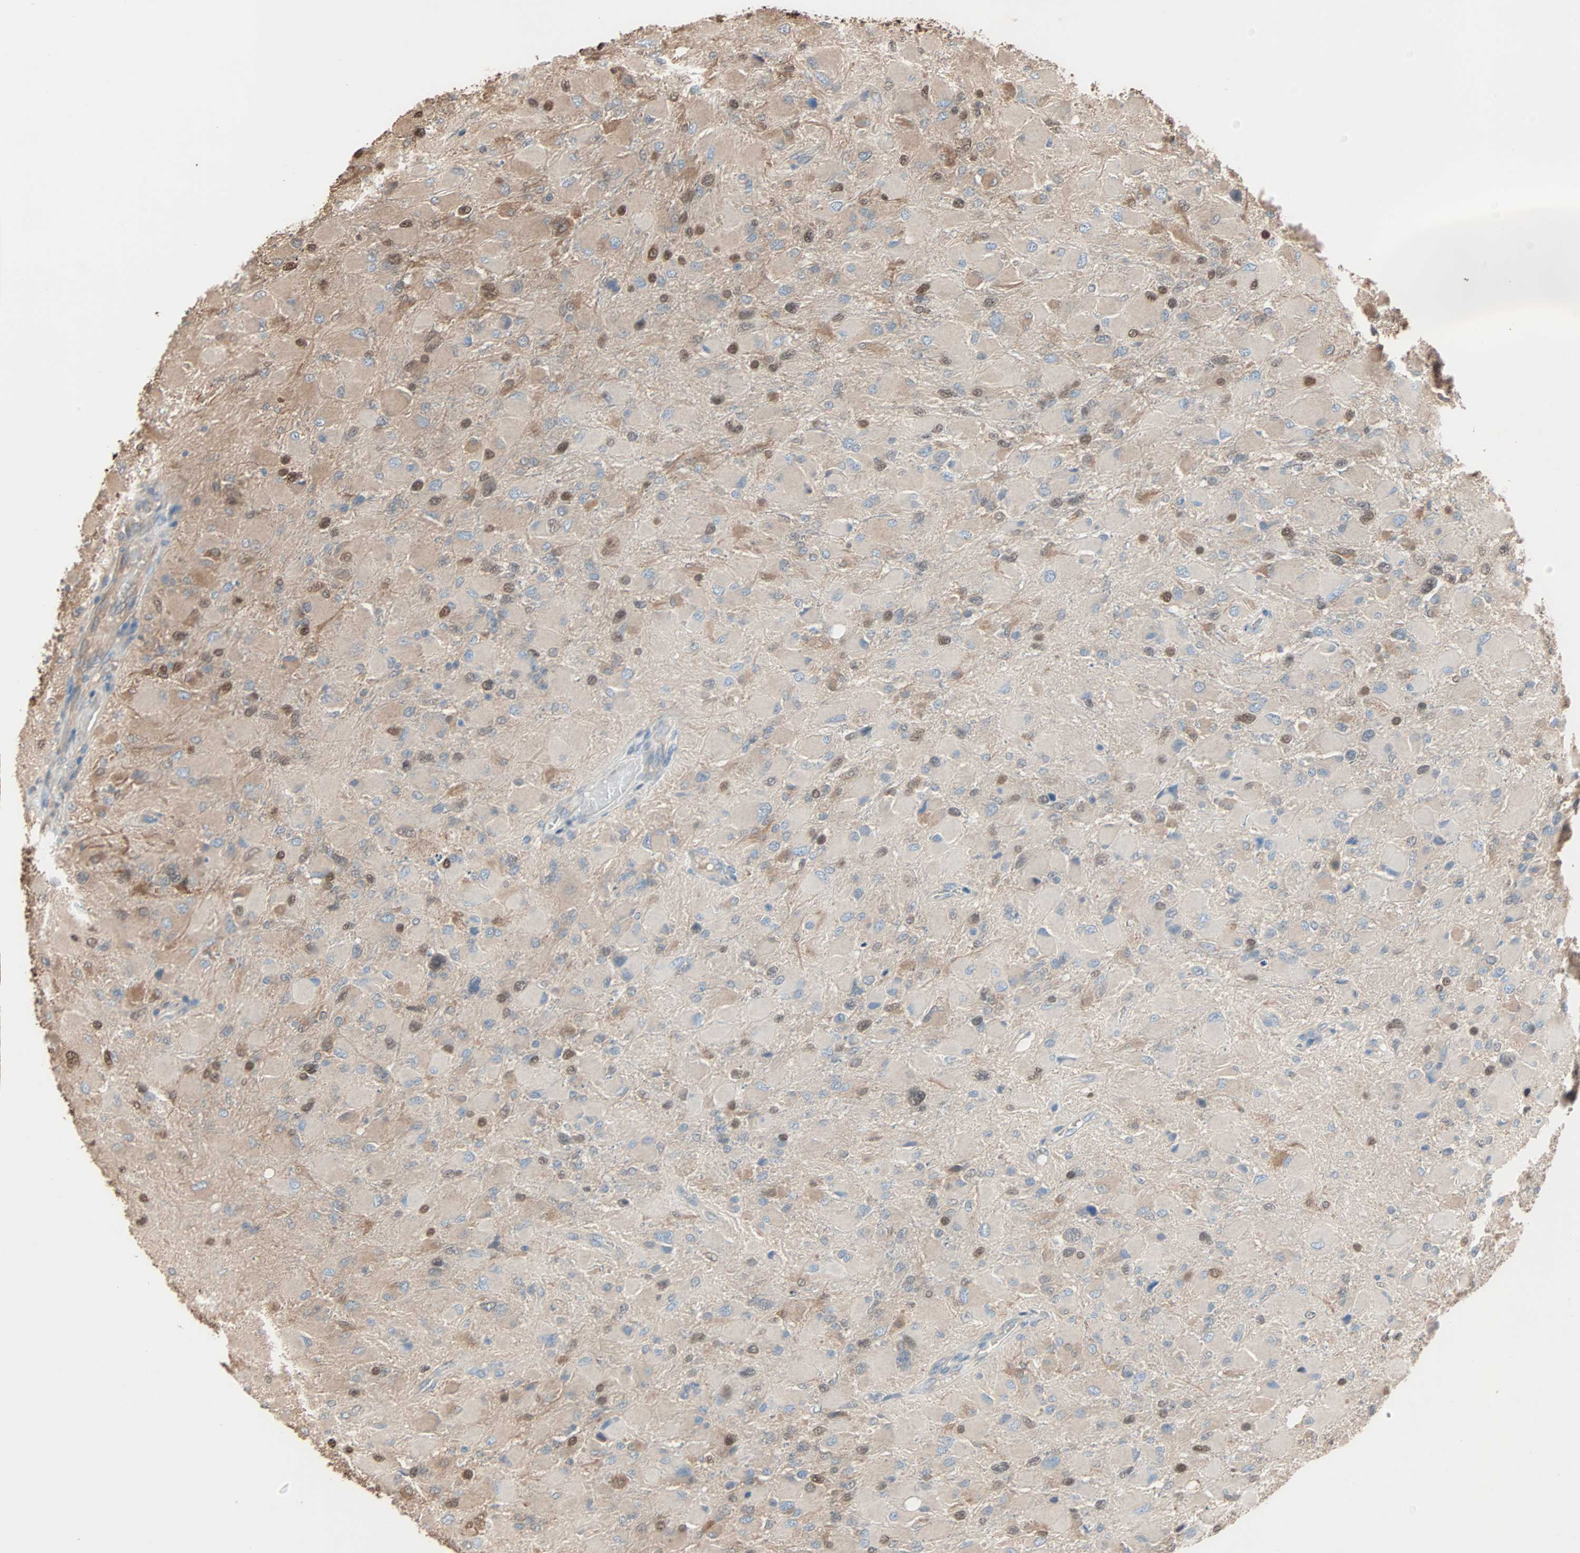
{"staining": {"intensity": "moderate", "quantity": "25%-75%", "location": "cytoplasmic/membranous,nuclear"}, "tissue": "glioma", "cell_type": "Tumor cells", "image_type": "cancer", "snomed": [{"axis": "morphology", "description": "Glioma, malignant, High grade"}, {"axis": "topography", "description": "Cerebral cortex"}], "caption": "Malignant glioma (high-grade) stained for a protein displays moderate cytoplasmic/membranous and nuclear positivity in tumor cells.", "gene": "PRDX1", "patient": {"sex": "female", "age": 36}}